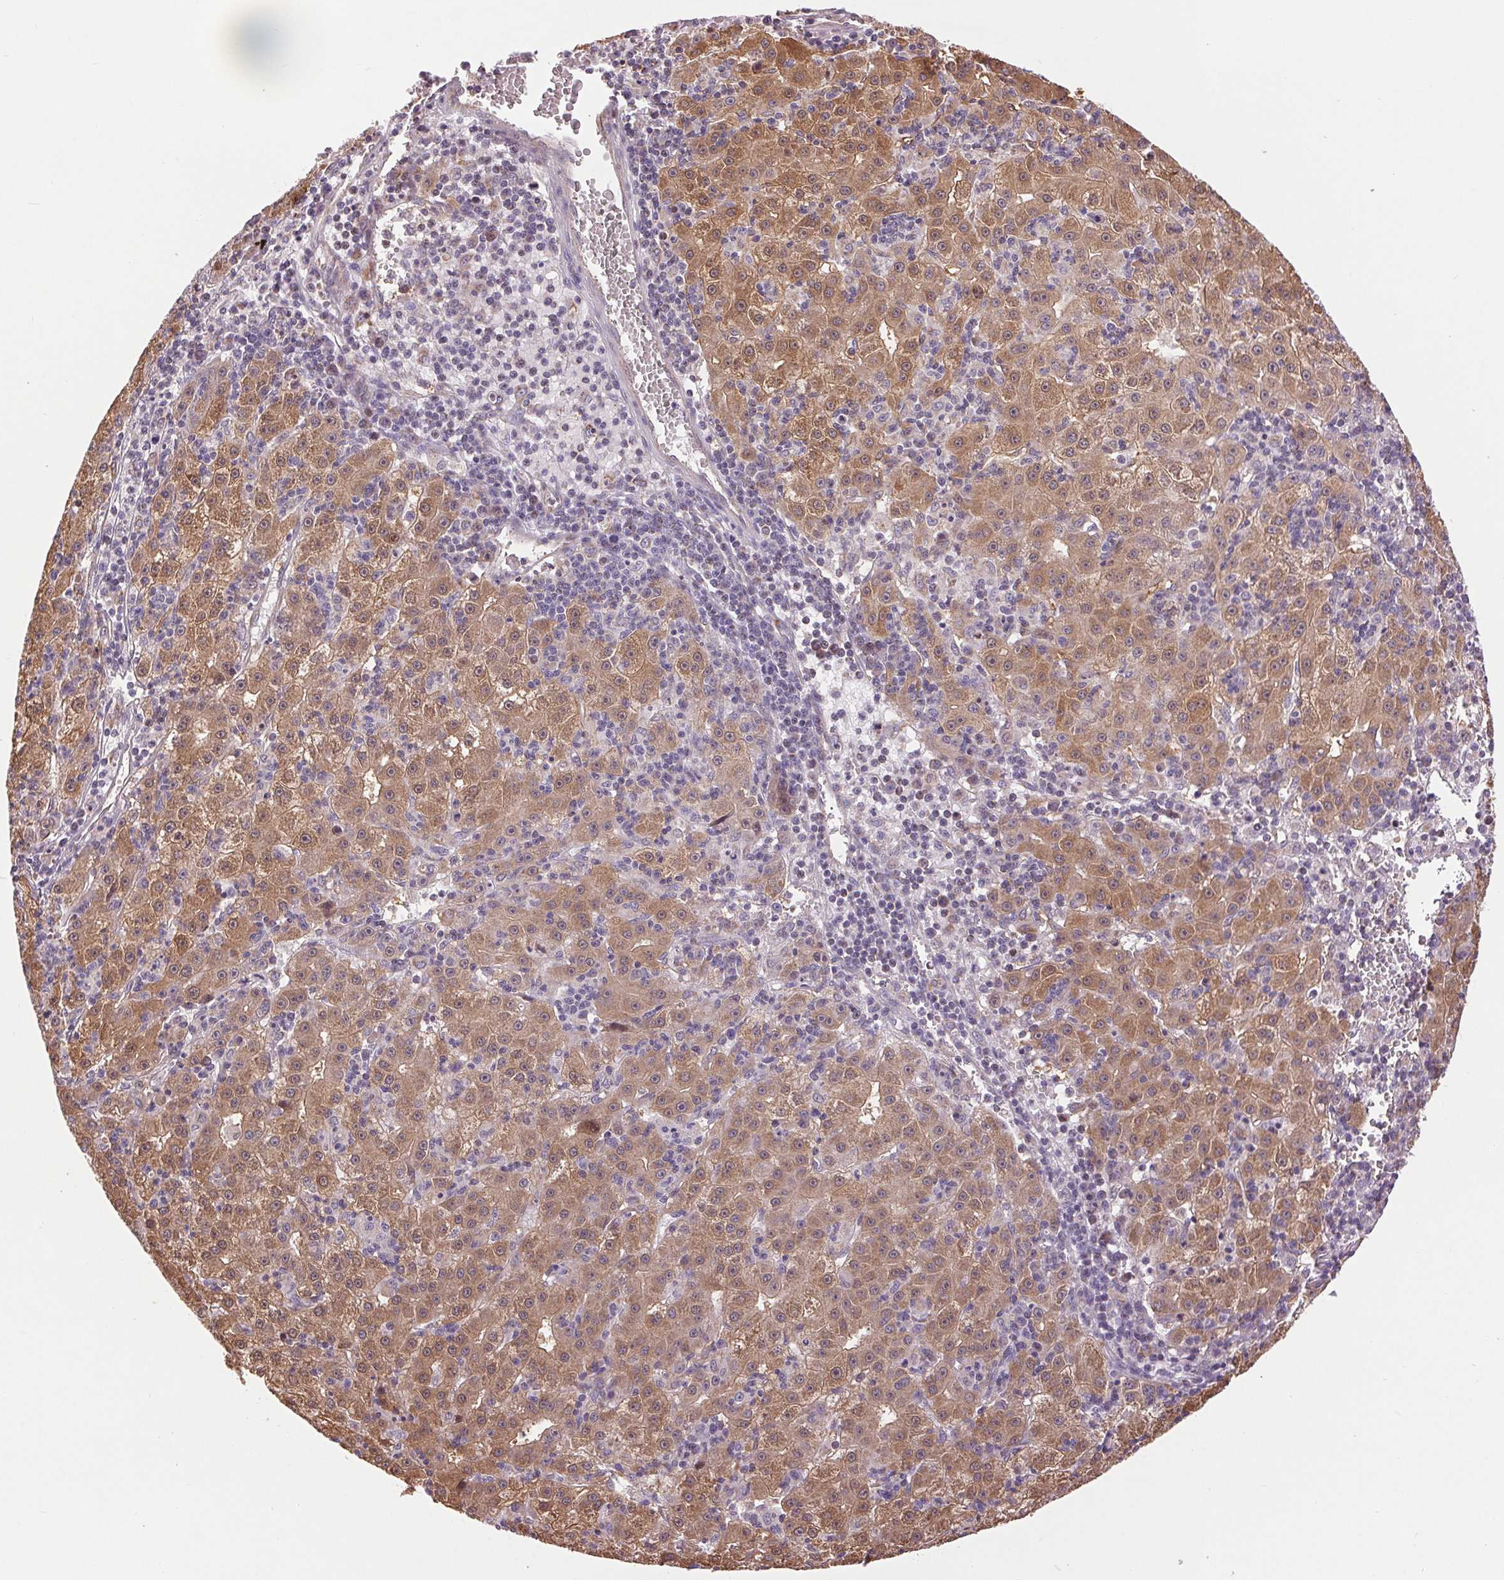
{"staining": {"intensity": "moderate", "quantity": ">75%", "location": "cytoplasmic/membranous"}, "tissue": "liver cancer", "cell_type": "Tumor cells", "image_type": "cancer", "snomed": [{"axis": "morphology", "description": "Carcinoma, Hepatocellular, NOS"}, {"axis": "topography", "description": "Liver"}], "caption": "Brown immunohistochemical staining in human liver cancer (hepatocellular carcinoma) displays moderate cytoplasmic/membranous positivity in about >75% of tumor cells.", "gene": "DGUOK", "patient": {"sex": "male", "age": 76}}